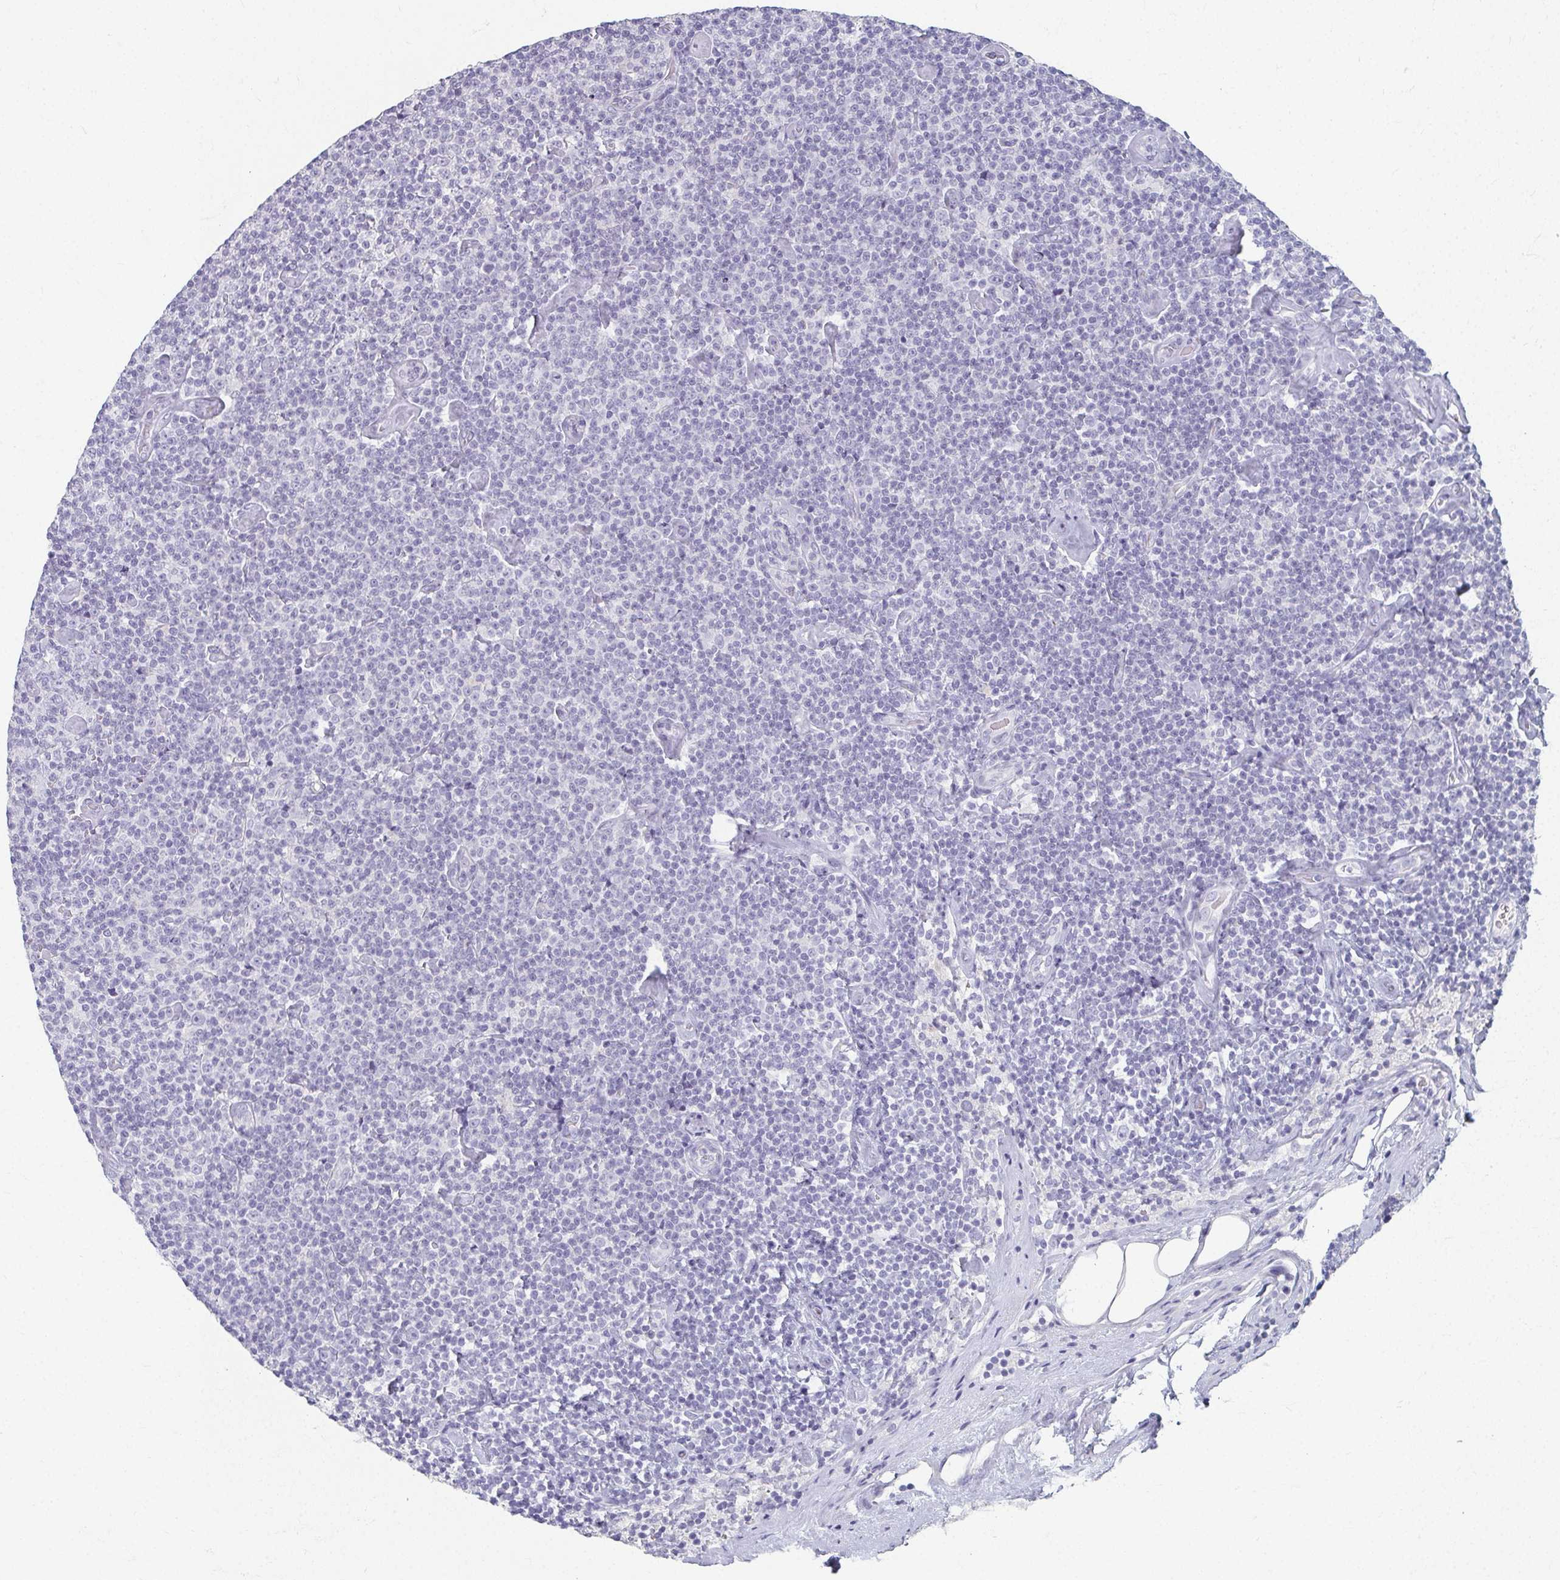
{"staining": {"intensity": "negative", "quantity": "none", "location": "none"}, "tissue": "lymphoma", "cell_type": "Tumor cells", "image_type": "cancer", "snomed": [{"axis": "morphology", "description": "Malignant lymphoma, non-Hodgkin's type, Low grade"}, {"axis": "topography", "description": "Lymph node"}], "caption": "Micrograph shows no protein staining in tumor cells of lymphoma tissue.", "gene": "CAMKV", "patient": {"sex": "male", "age": 81}}